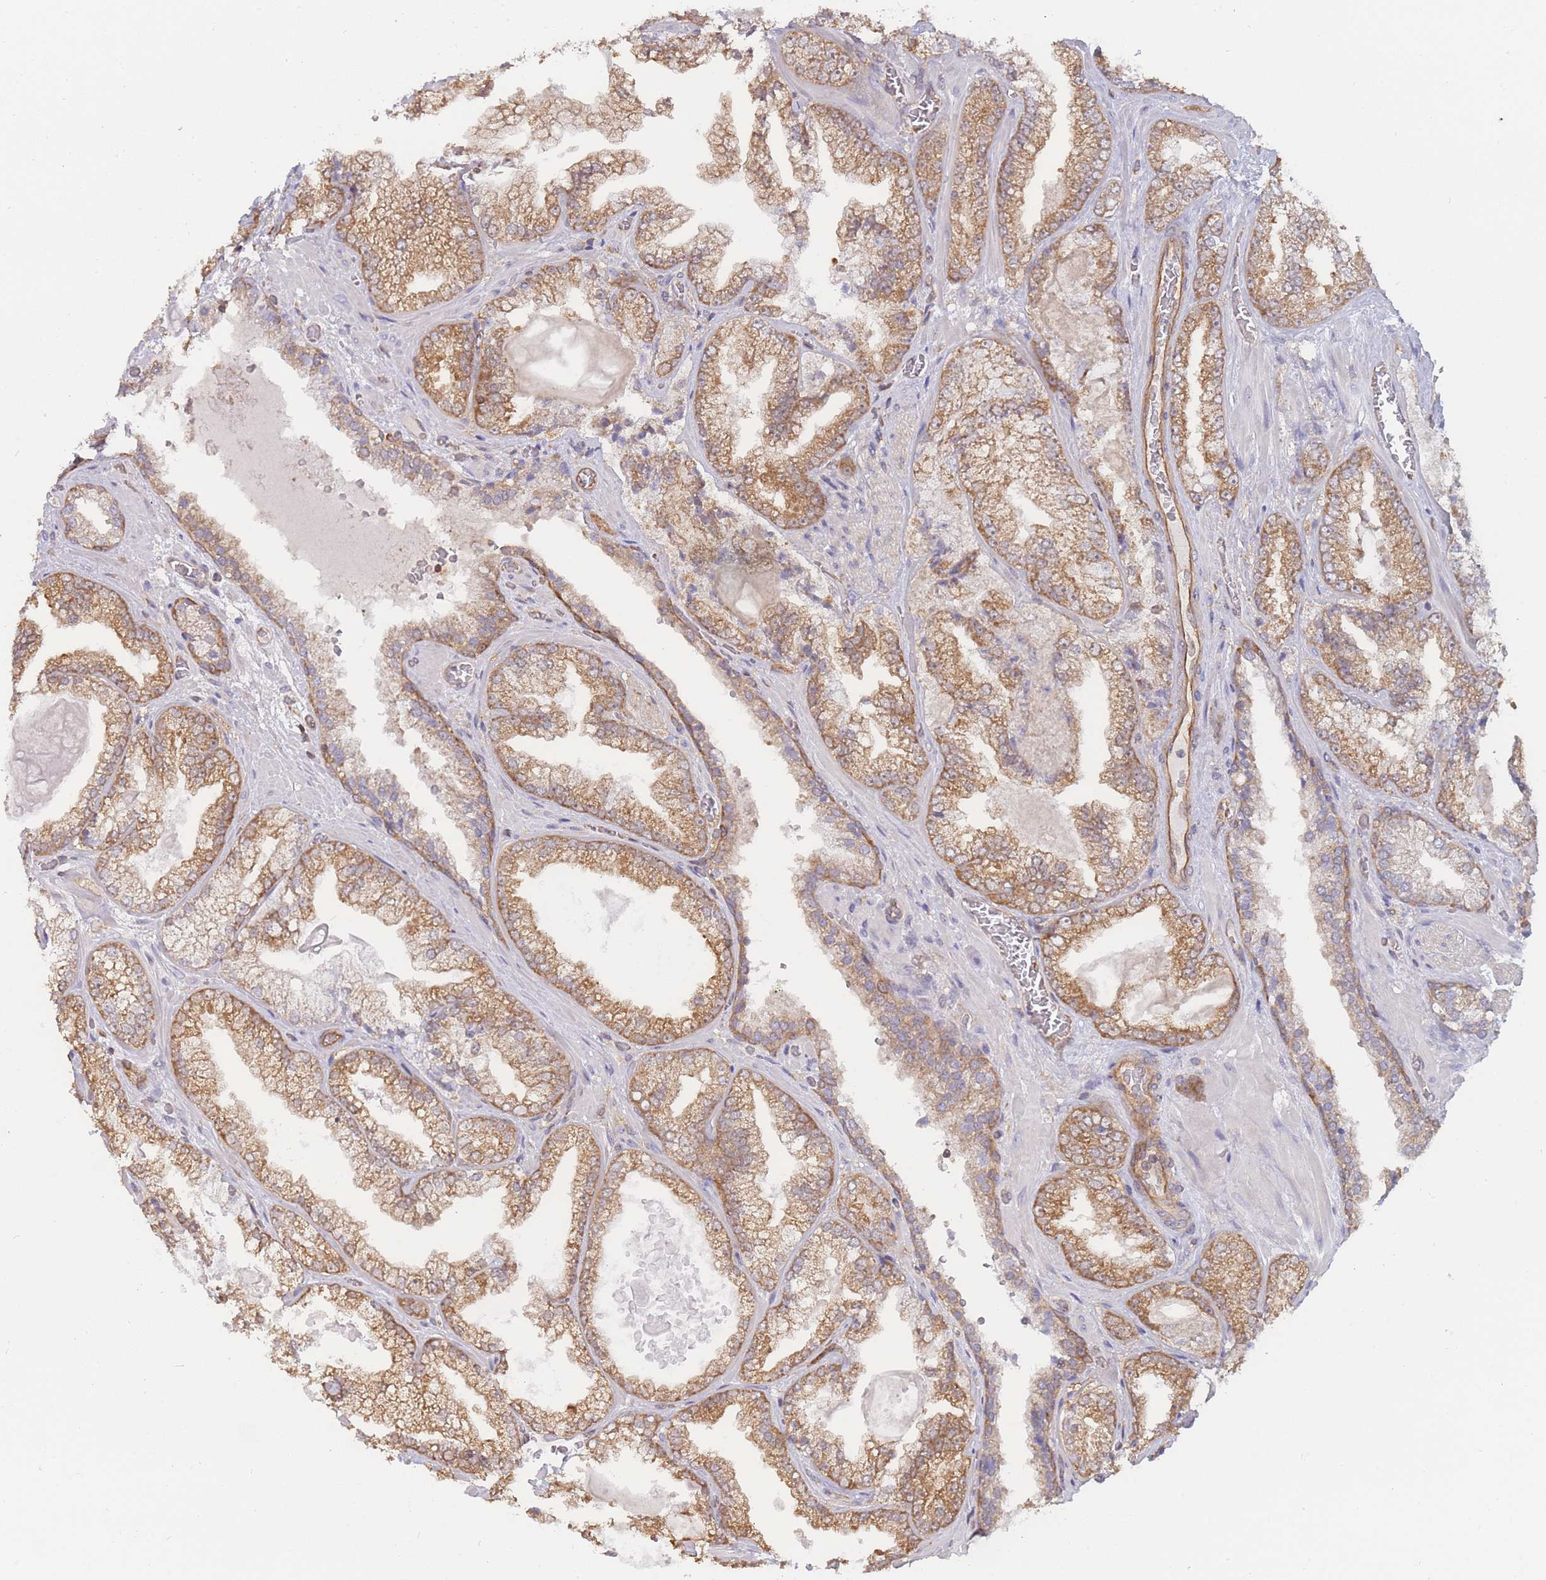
{"staining": {"intensity": "moderate", "quantity": ">75%", "location": "cytoplasmic/membranous"}, "tissue": "prostate cancer", "cell_type": "Tumor cells", "image_type": "cancer", "snomed": [{"axis": "morphology", "description": "Adenocarcinoma, Low grade"}, {"axis": "topography", "description": "Prostate"}], "caption": "Moderate cytoplasmic/membranous positivity is appreciated in approximately >75% of tumor cells in low-grade adenocarcinoma (prostate).", "gene": "MRPS18B", "patient": {"sex": "male", "age": 57}}